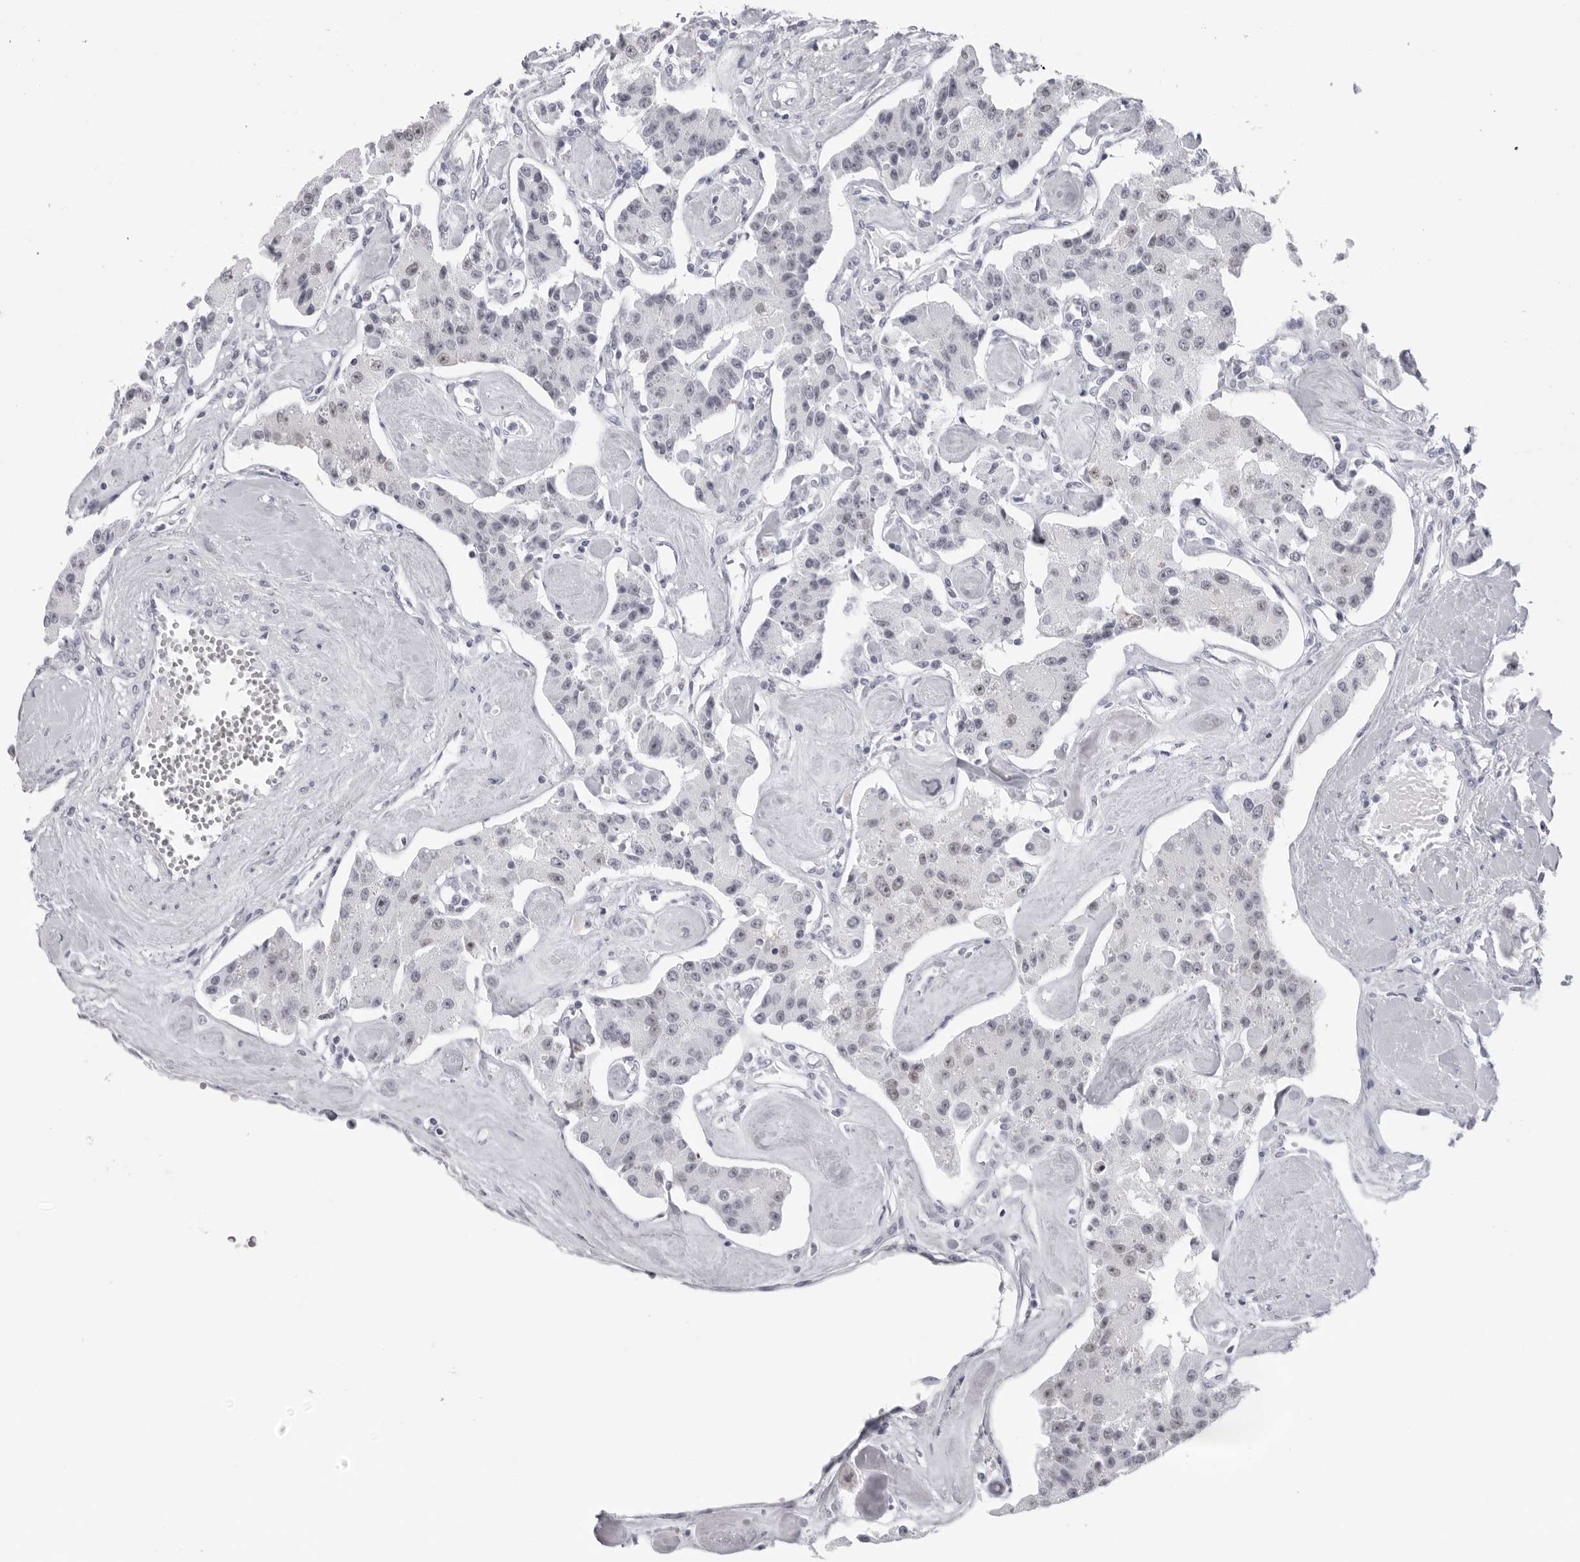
{"staining": {"intensity": "negative", "quantity": "none", "location": "none"}, "tissue": "carcinoid", "cell_type": "Tumor cells", "image_type": "cancer", "snomed": [{"axis": "morphology", "description": "Carcinoid, malignant, NOS"}, {"axis": "topography", "description": "Pancreas"}], "caption": "This is a micrograph of immunohistochemistry staining of malignant carcinoid, which shows no staining in tumor cells. Brightfield microscopy of IHC stained with DAB (3,3'-diaminobenzidine) (brown) and hematoxylin (blue), captured at high magnification.", "gene": "ESPN", "patient": {"sex": "male", "age": 41}}